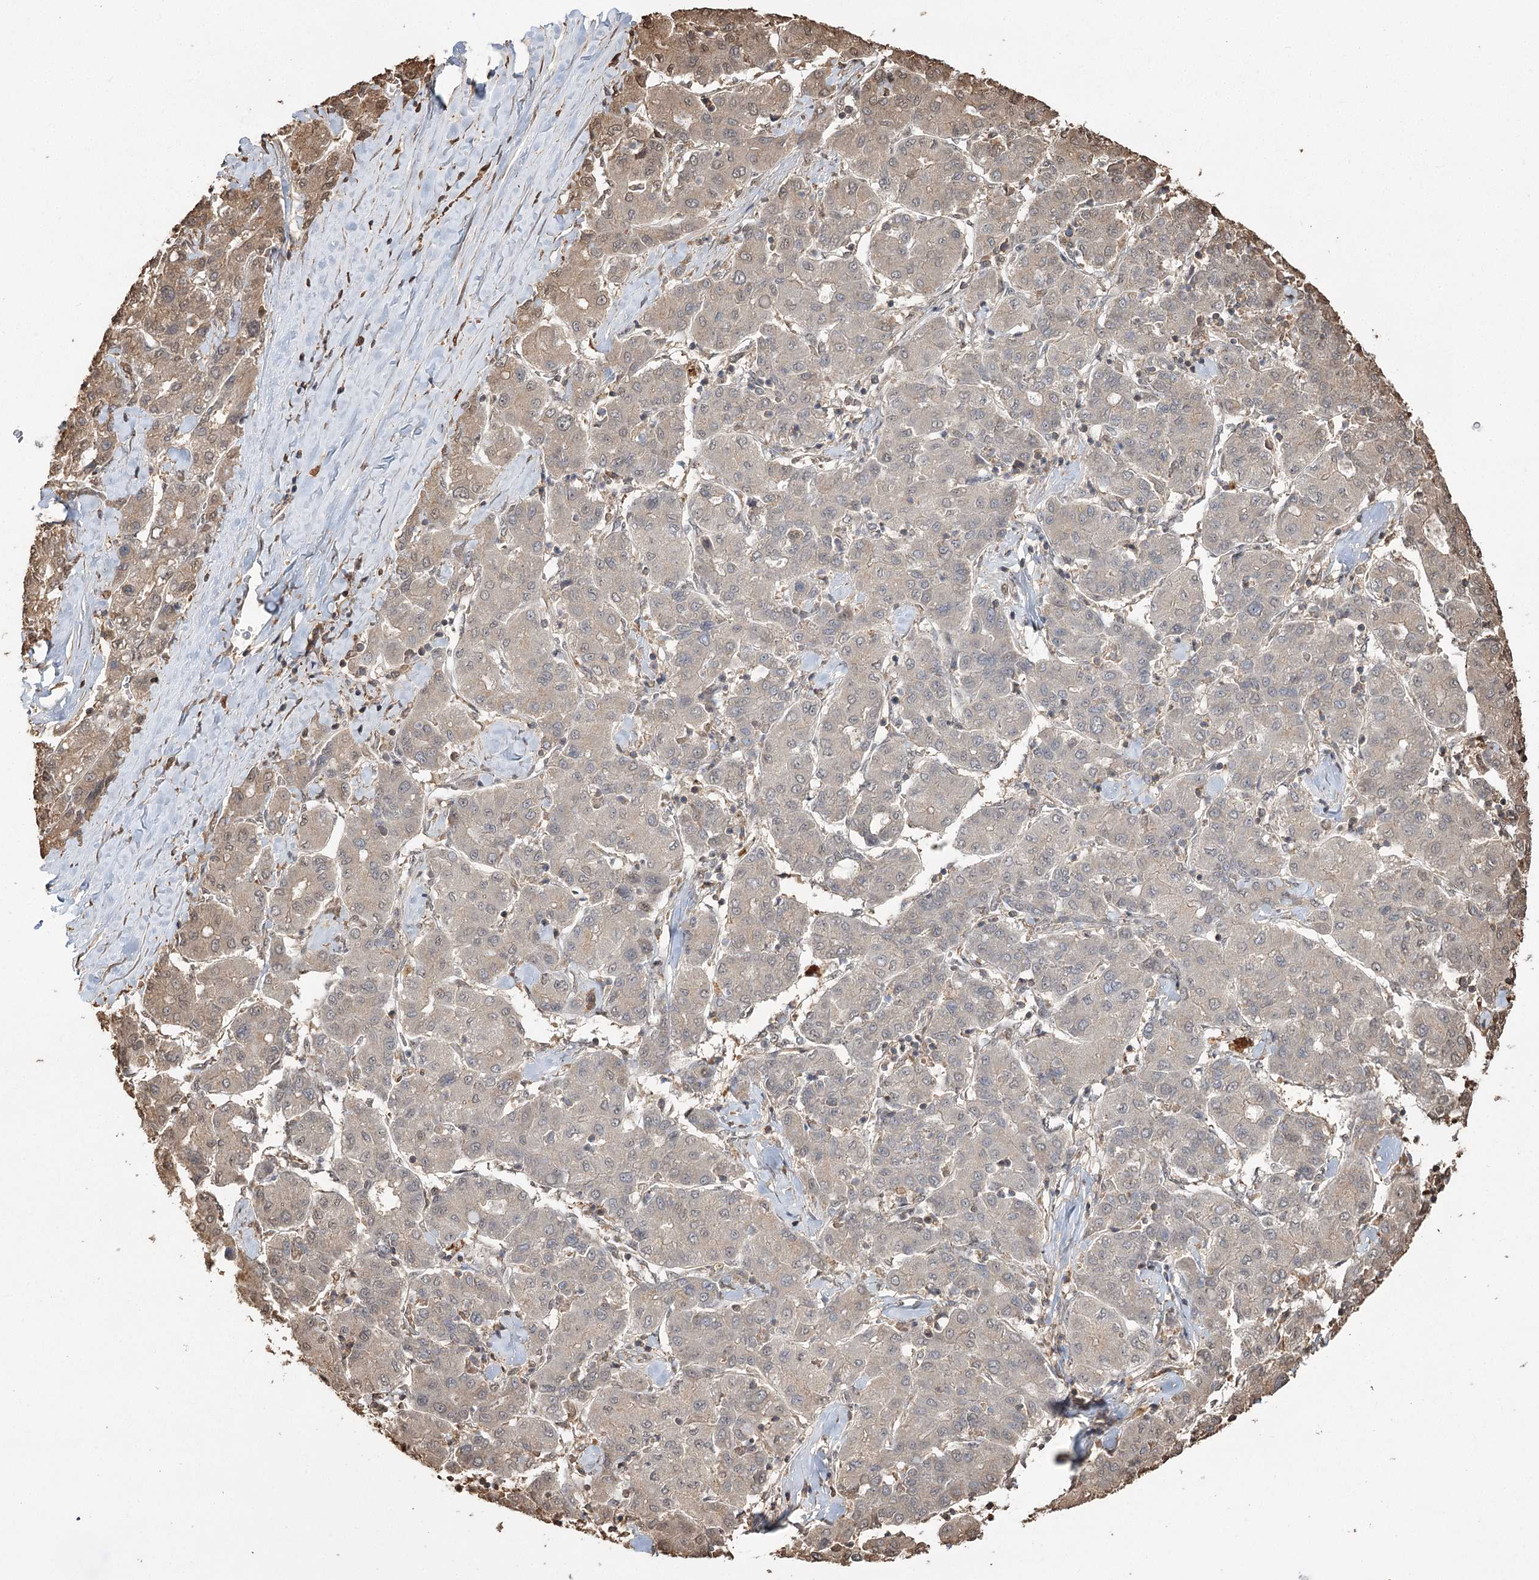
{"staining": {"intensity": "negative", "quantity": "none", "location": "none"}, "tissue": "liver cancer", "cell_type": "Tumor cells", "image_type": "cancer", "snomed": [{"axis": "morphology", "description": "Carcinoma, Hepatocellular, NOS"}, {"axis": "topography", "description": "Liver"}], "caption": "This photomicrograph is of liver cancer (hepatocellular carcinoma) stained with IHC to label a protein in brown with the nuclei are counter-stained blue. There is no positivity in tumor cells.", "gene": "PLCH1", "patient": {"sex": "male", "age": 65}}